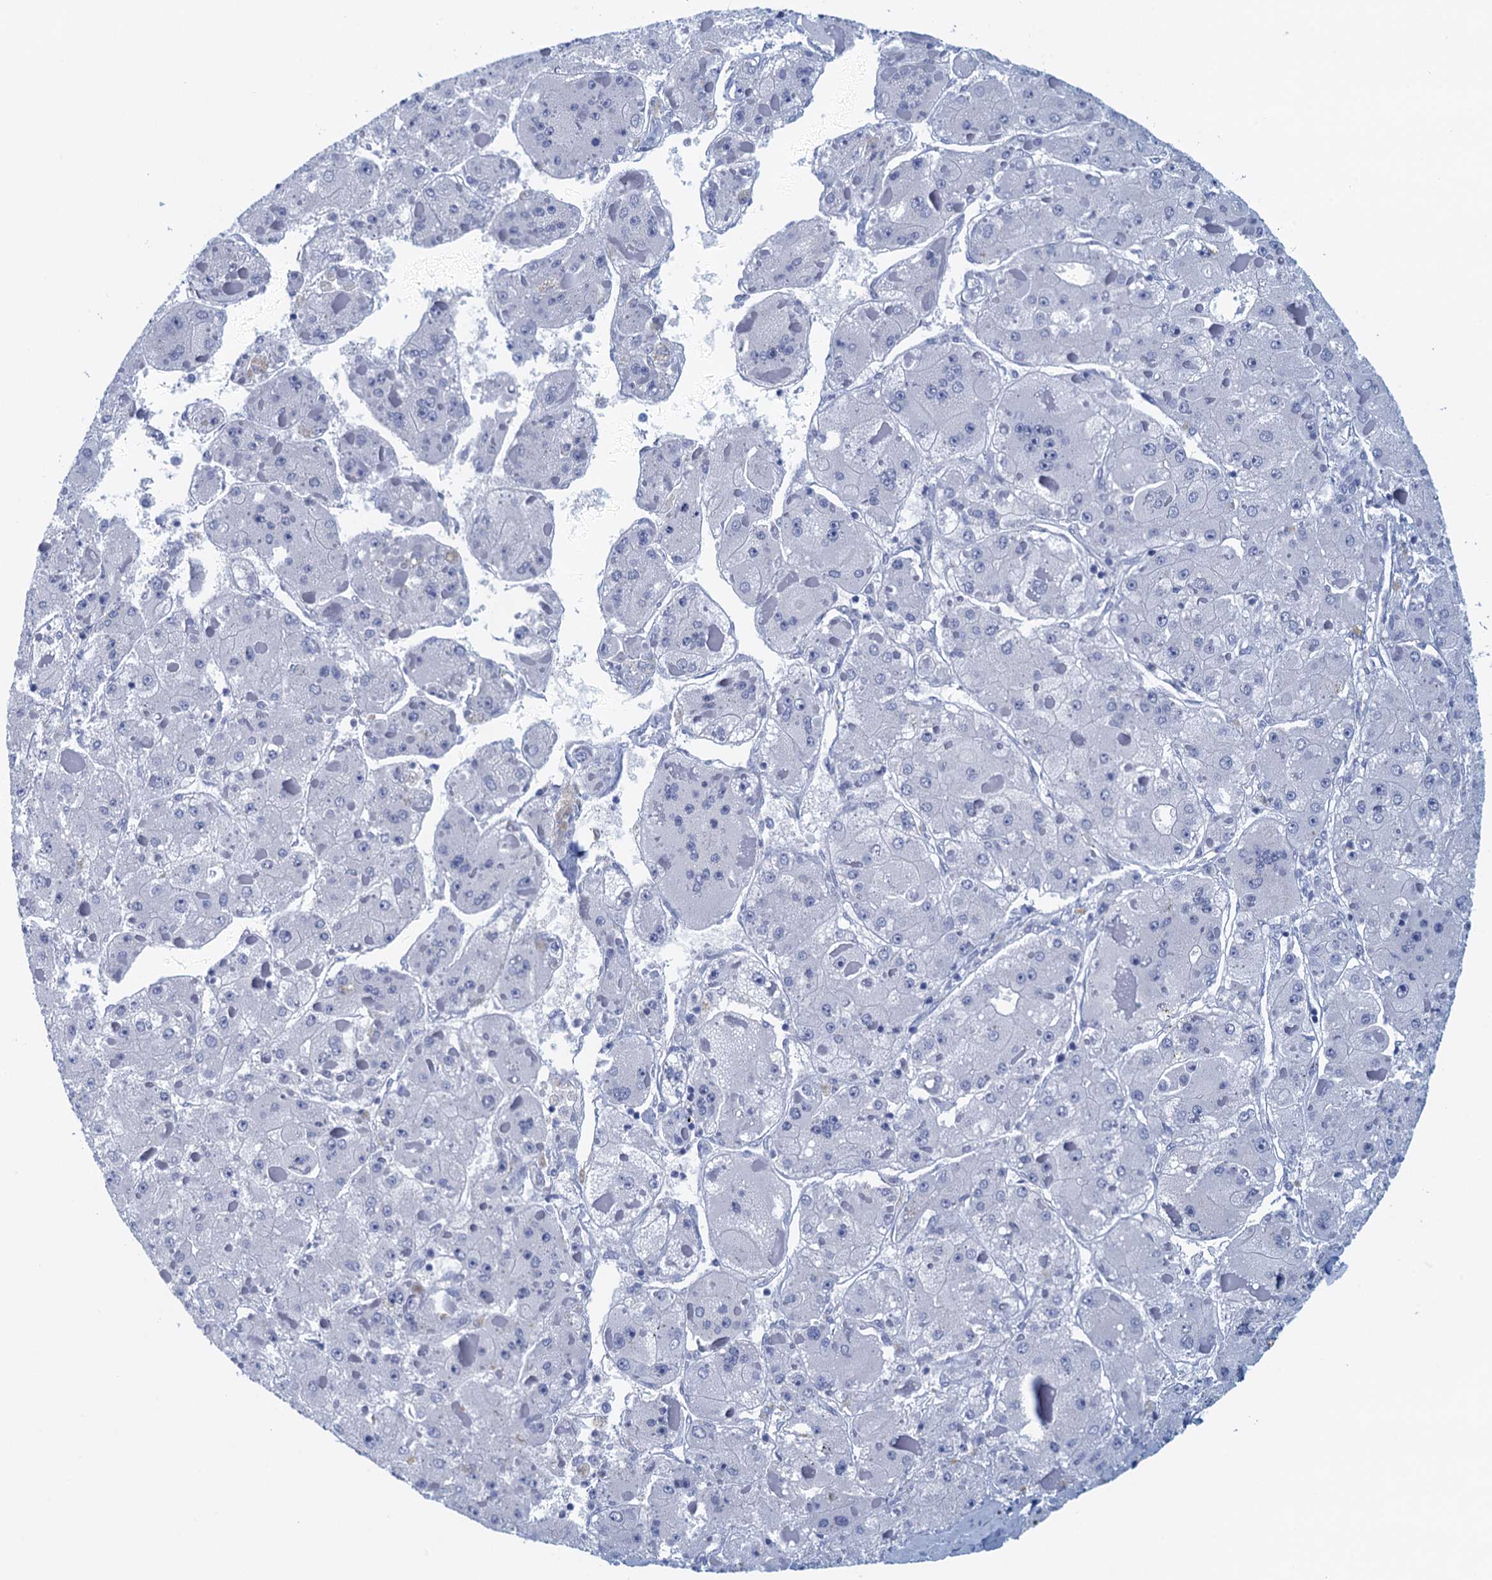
{"staining": {"intensity": "negative", "quantity": "none", "location": "none"}, "tissue": "liver cancer", "cell_type": "Tumor cells", "image_type": "cancer", "snomed": [{"axis": "morphology", "description": "Carcinoma, Hepatocellular, NOS"}, {"axis": "topography", "description": "Liver"}], "caption": "A micrograph of hepatocellular carcinoma (liver) stained for a protein reveals no brown staining in tumor cells.", "gene": "CYP51A1", "patient": {"sex": "female", "age": 73}}